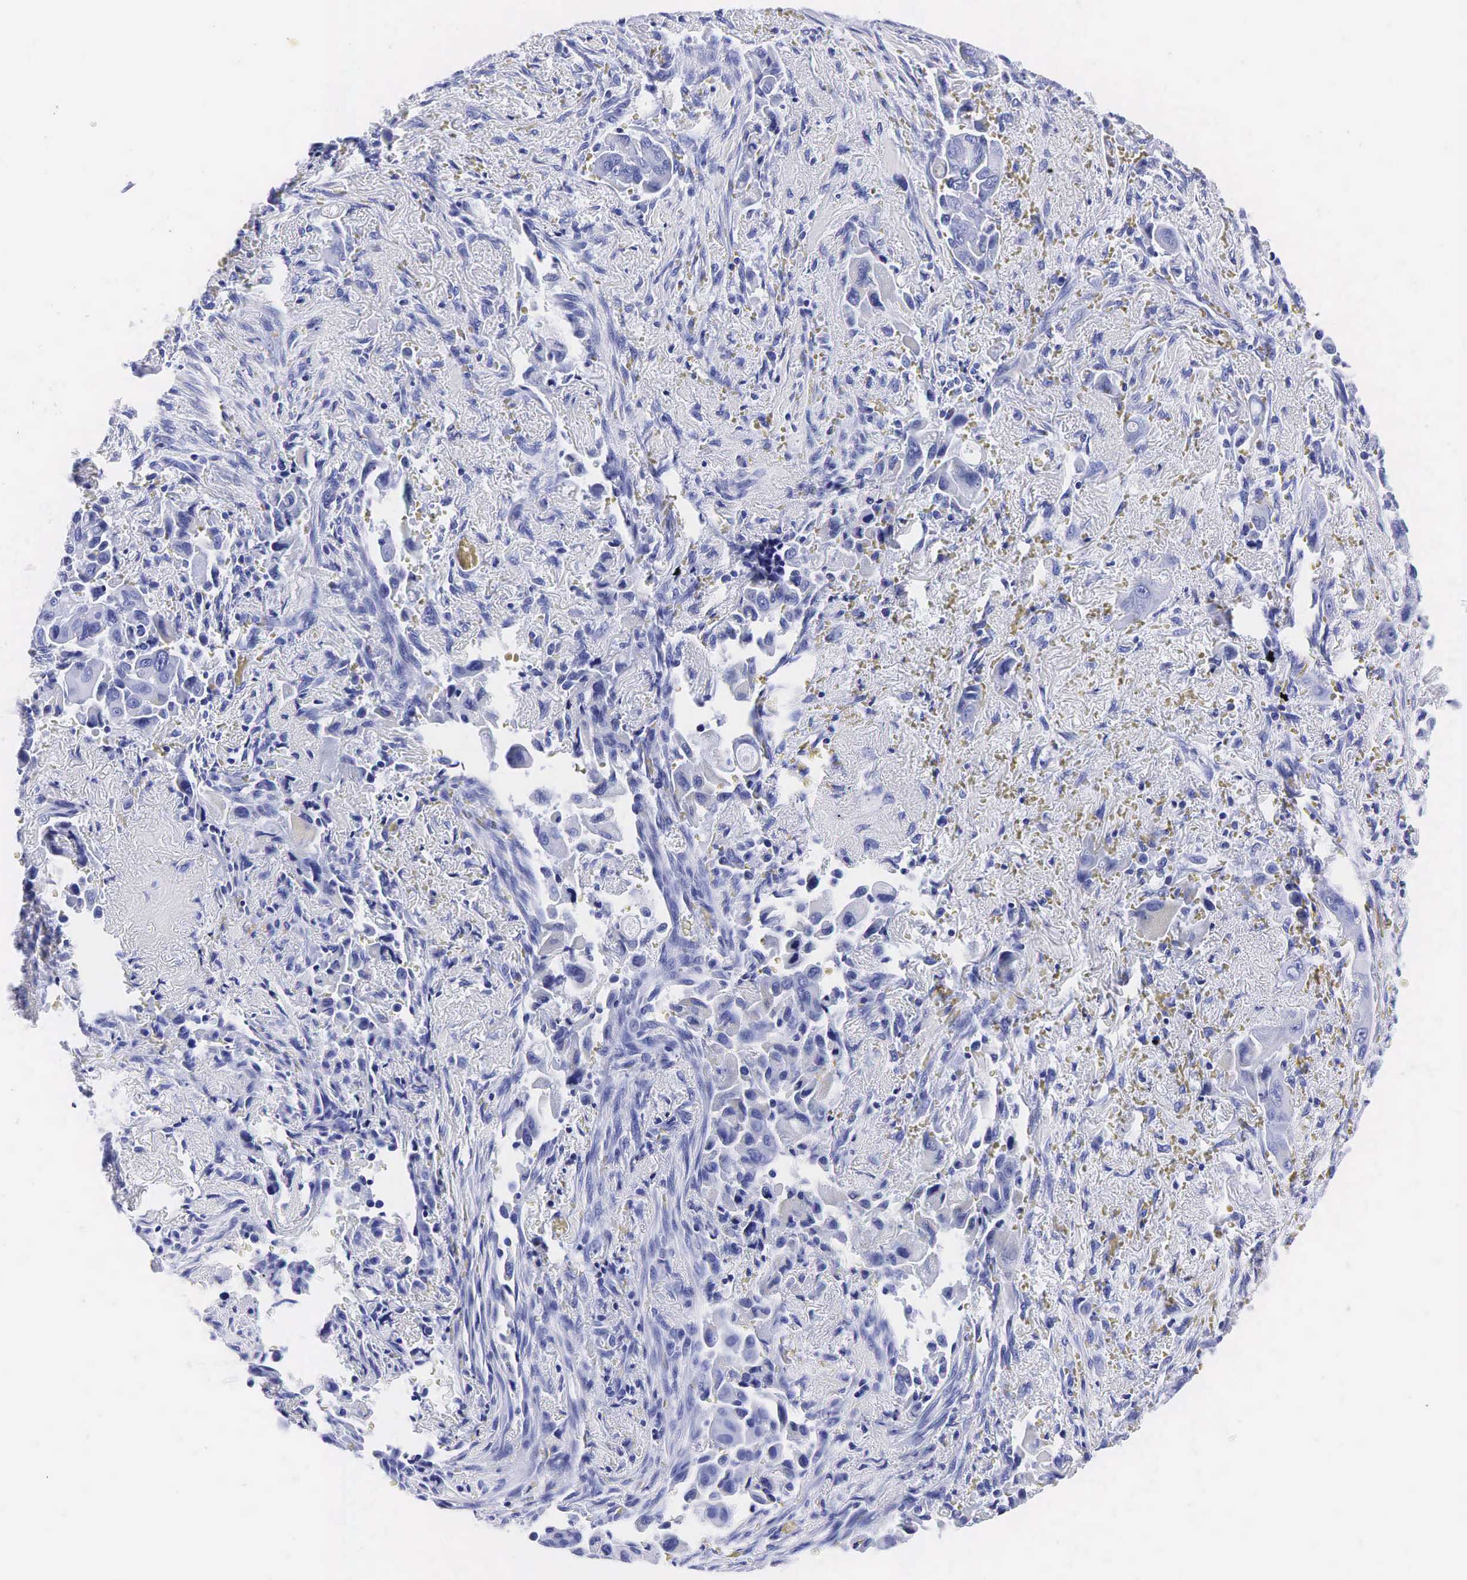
{"staining": {"intensity": "negative", "quantity": "none", "location": "none"}, "tissue": "lung cancer", "cell_type": "Tumor cells", "image_type": "cancer", "snomed": [{"axis": "morphology", "description": "Adenocarcinoma, NOS"}, {"axis": "topography", "description": "Lung"}], "caption": "Immunohistochemical staining of lung cancer (adenocarcinoma) reveals no significant positivity in tumor cells.", "gene": "KLK3", "patient": {"sex": "male", "age": 68}}